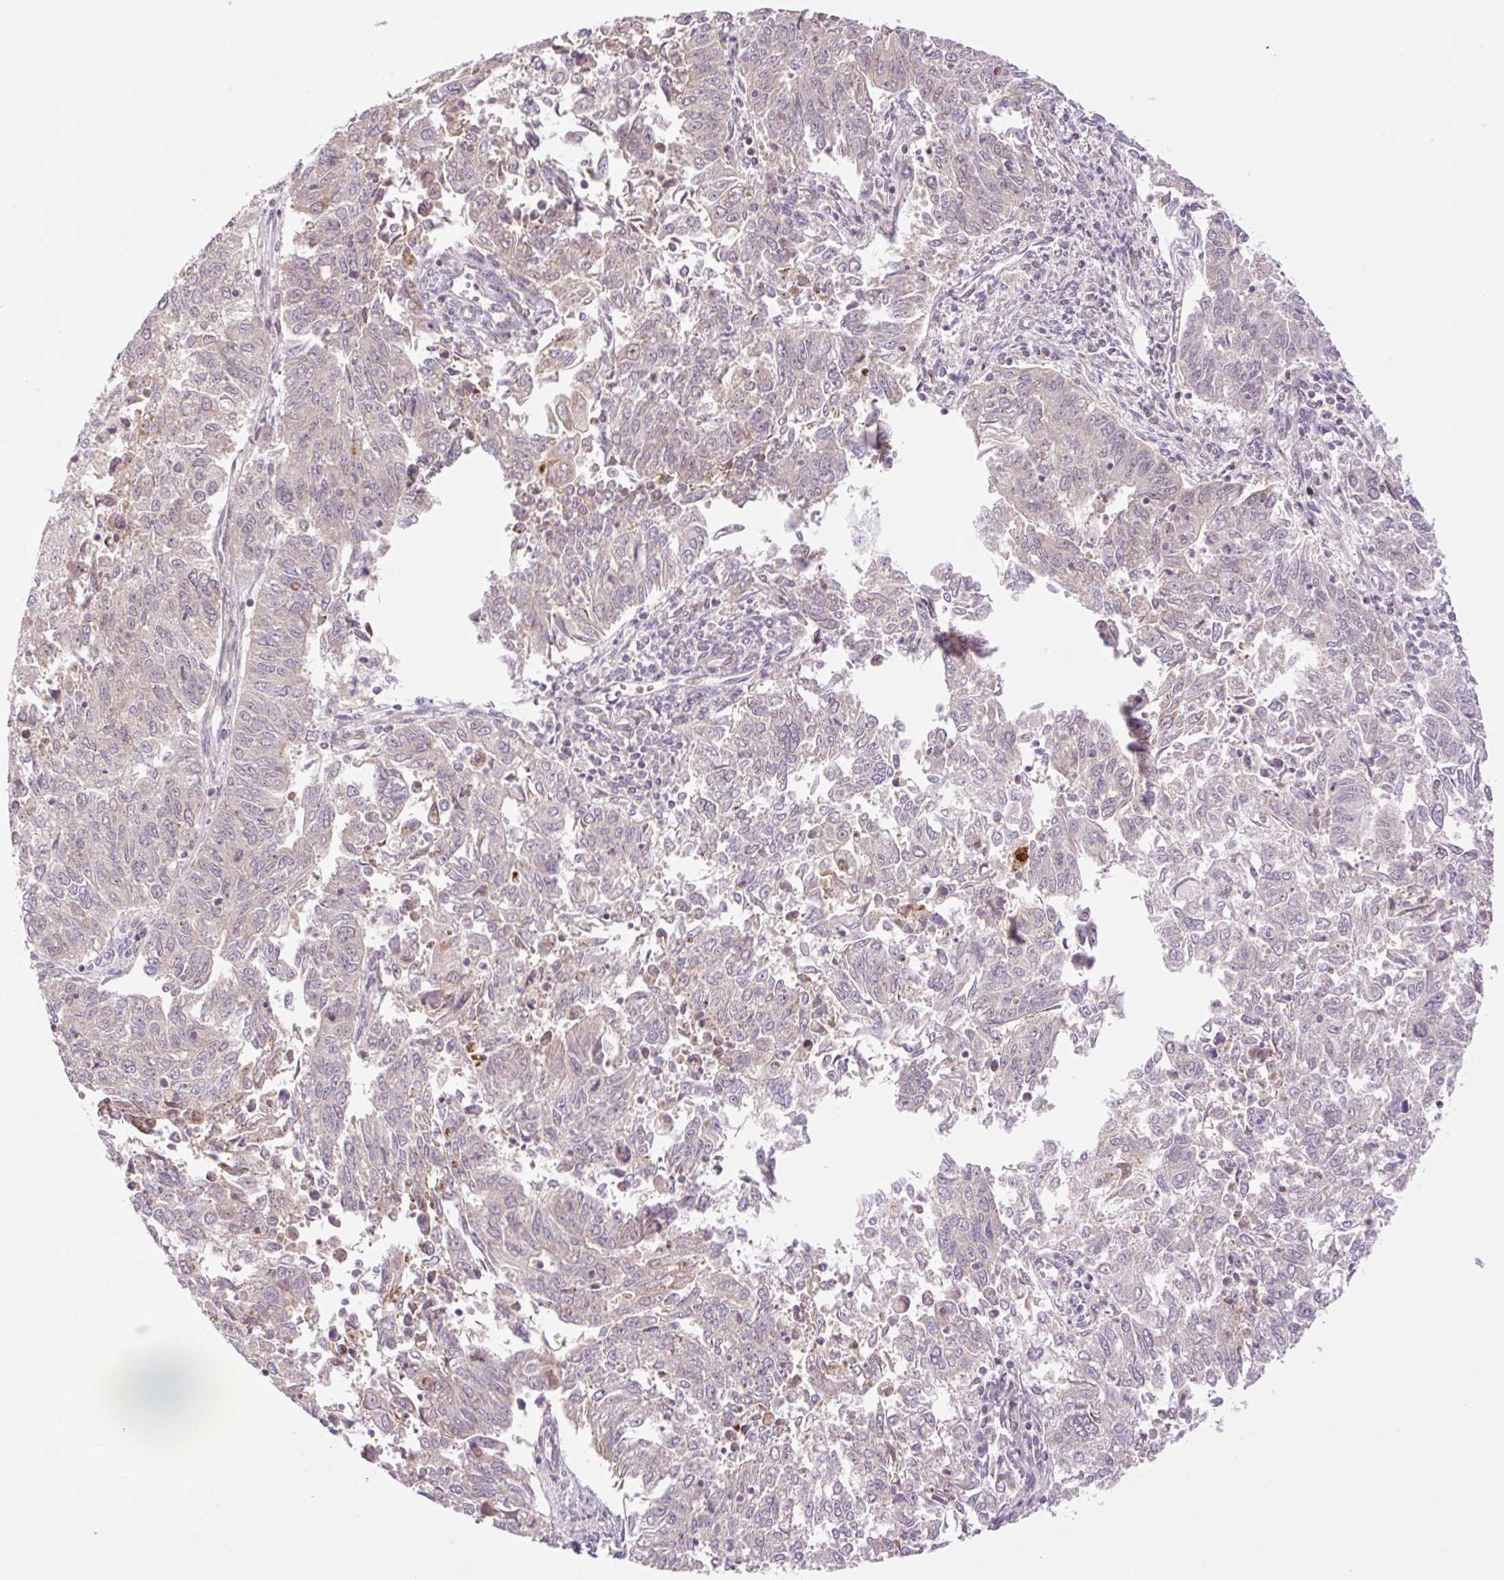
{"staining": {"intensity": "negative", "quantity": "none", "location": "none"}, "tissue": "endometrial cancer", "cell_type": "Tumor cells", "image_type": "cancer", "snomed": [{"axis": "morphology", "description": "Adenocarcinoma, NOS"}, {"axis": "topography", "description": "Endometrium"}], "caption": "This is an IHC histopathology image of human endometrial adenocarcinoma. There is no expression in tumor cells.", "gene": "ZNF394", "patient": {"sex": "female", "age": 42}}